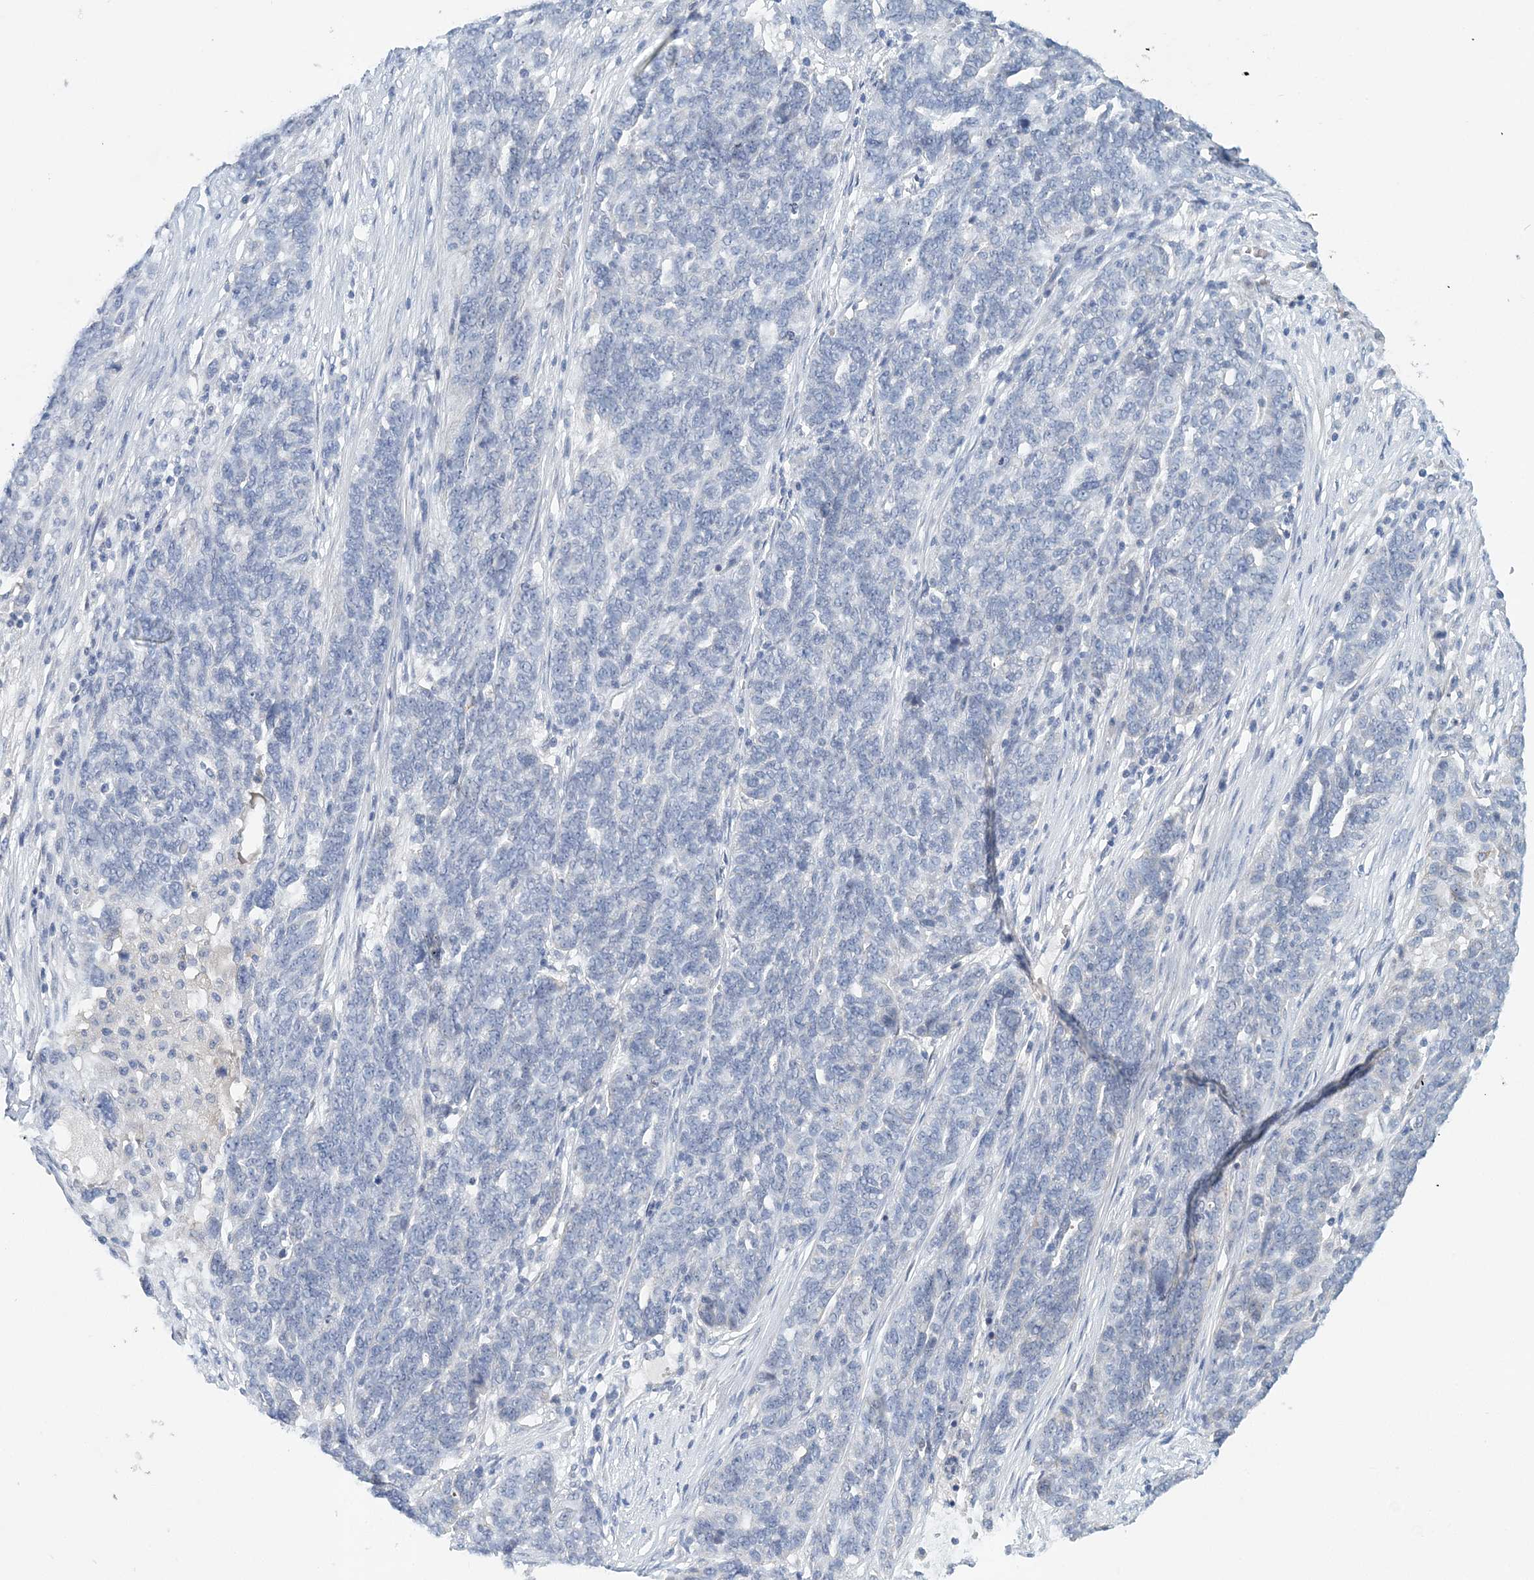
{"staining": {"intensity": "negative", "quantity": "none", "location": "none"}, "tissue": "ovarian cancer", "cell_type": "Tumor cells", "image_type": "cancer", "snomed": [{"axis": "morphology", "description": "Cystadenocarcinoma, serous, NOS"}, {"axis": "topography", "description": "Ovary"}], "caption": "Immunohistochemistry (IHC) of ovarian serous cystadenocarcinoma shows no positivity in tumor cells.", "gene": "LRRIQ4", "patient": {"sex": "female", "age": 59}}